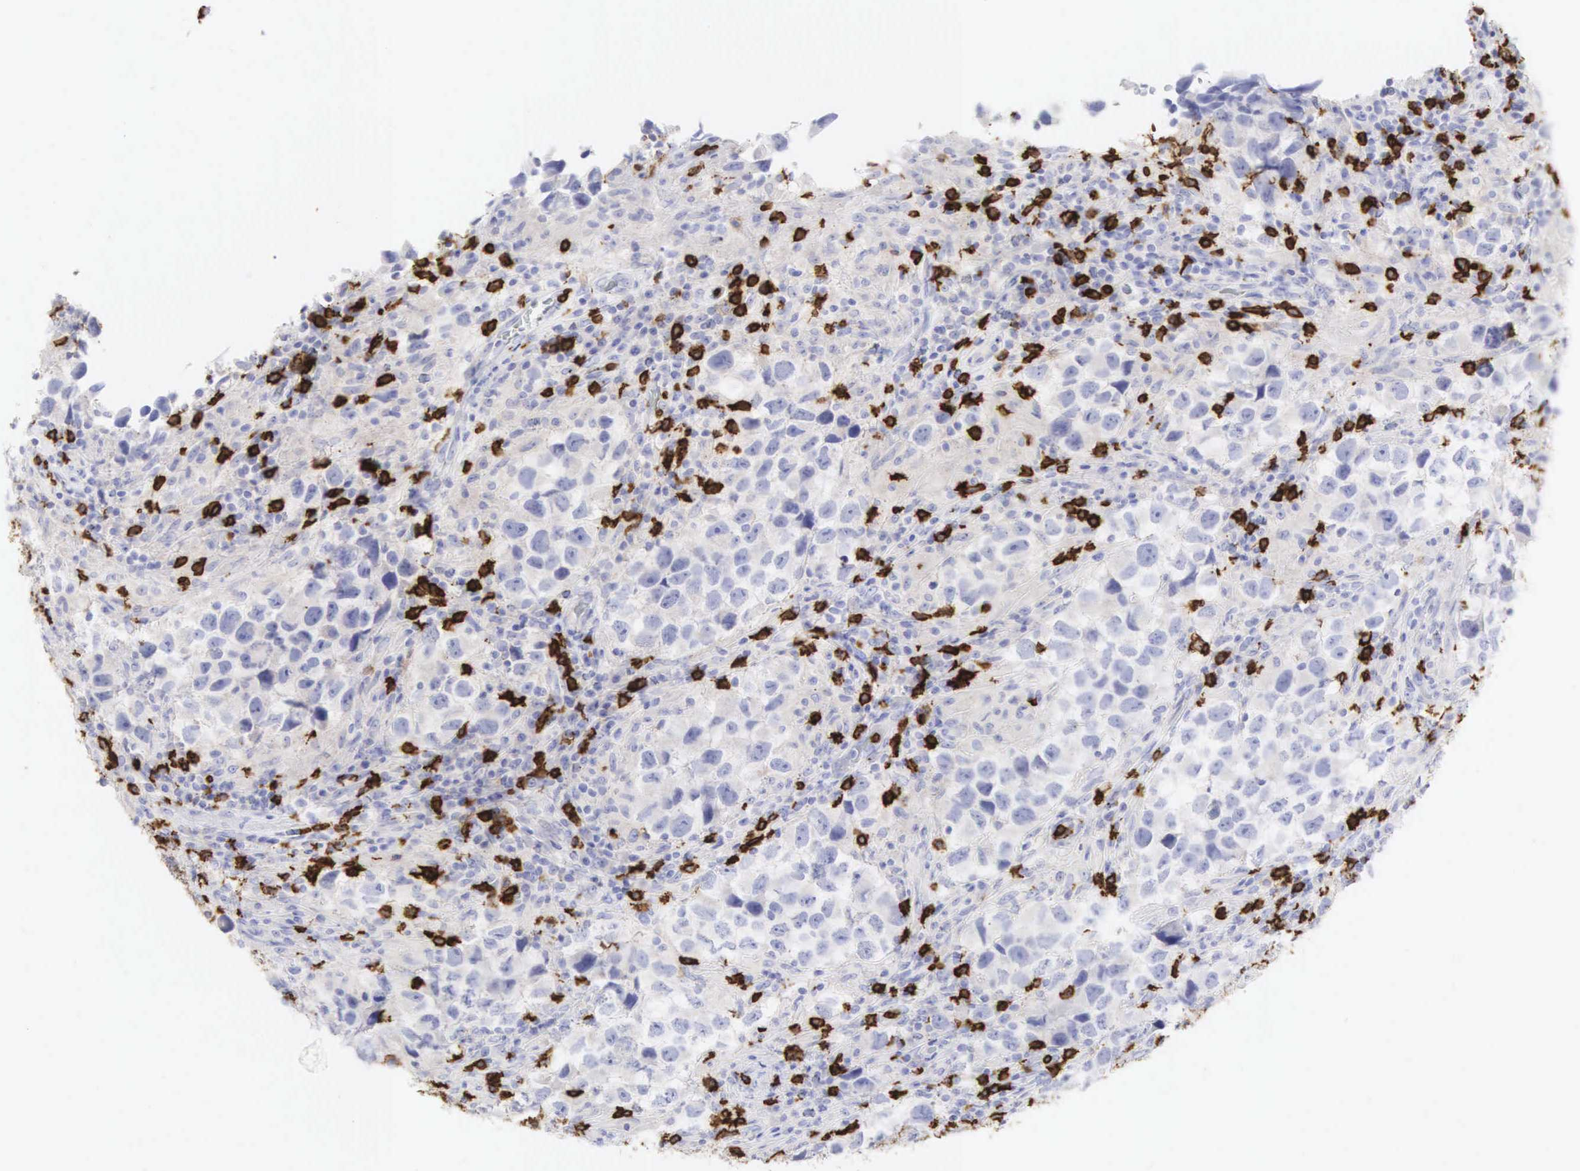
{"staining": {"intensity": "negative", "quantity": "none", "location": "none"}, "tissue": "testis cancer", "cell_type": "Tumor cells", "image_type": "cancer", "snomed": [{"axis": "morphology", "description": "Carcinoma, Embryonal, NOS"}, {"axis": "topography", "description": "Testis"}], "caption": "Tumor cells are negative for protein expression in human testis embryonal carcinoma.", "gene": "CD8A", "patient": {"sex": "male", "age": 21}}